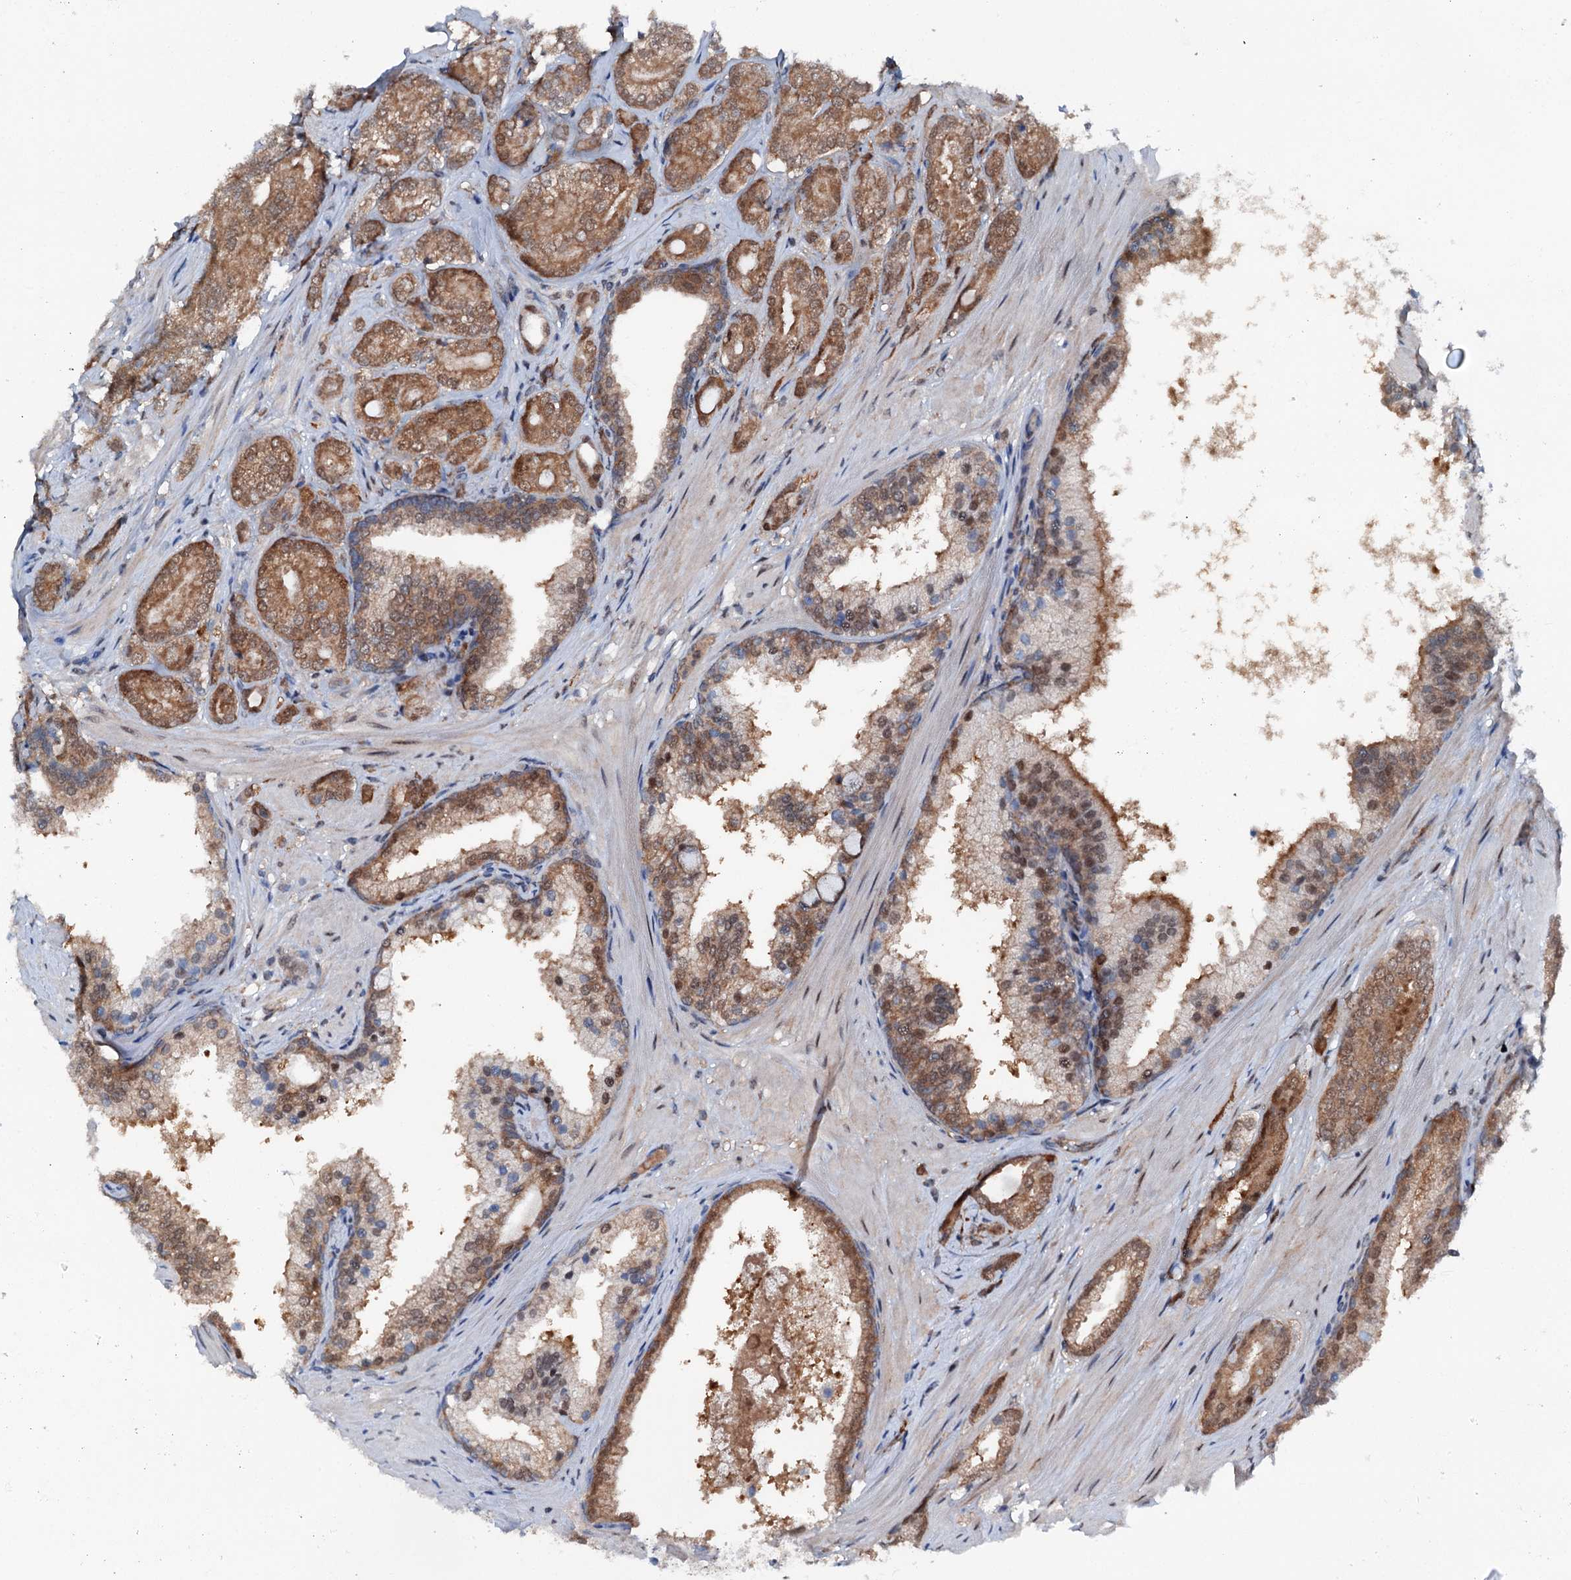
{"staining": {"intensity": "moderate", "quantity": ">75%", "location": "cytoplasmic/membranous,nuclear"}, "tissue": "prostate cancer", "cell_type": "Tumor cells", "image_type": "cancer", "snomed": [{"axis": "morphology", "description": "Adenocarcinoma, High grade"}, {"axis": "topography", "description": "Prostate"}], "caption": "Immunohistochemical staining of human prostate high-grade adenocarcinoma displays moderate cytoplasmic/membranous and nuclear protein positivity in about >75% of tumor cells.", "gene": "PSMD13", "patient": {"sex": "male", "age": 60}}